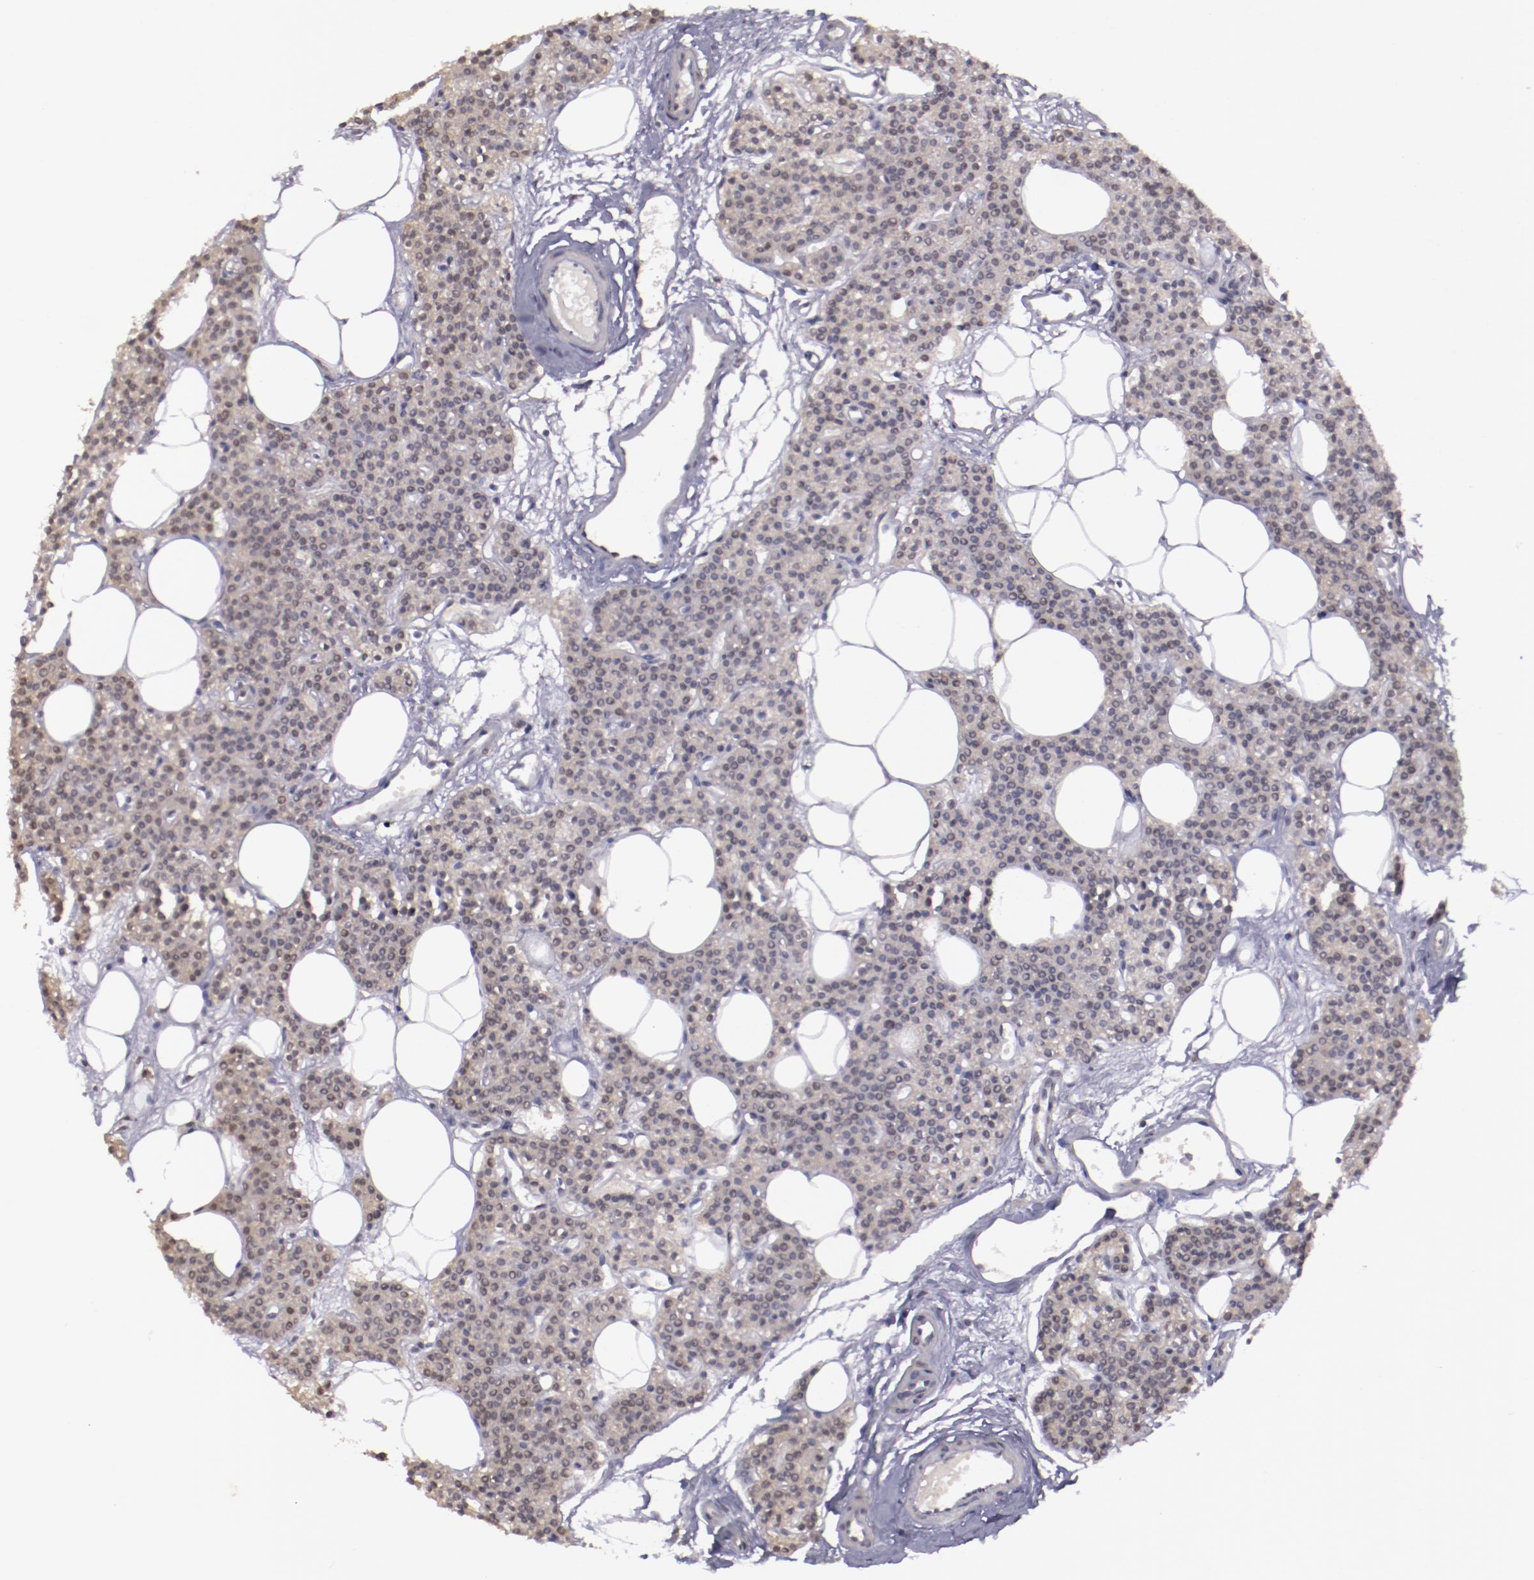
{"staining": {"intensity": "weak", "quantity": ">75%", "location": "cytoplasmic/membranous,nuclear"}, "tissue": "parathyroid gland", "cell_type": "Glandular cells", "image_type": "normal", "snomed": [{"axis": "morphology", "description": "Normal tissue, NOS"}, {"axis": "topography", "description": "Parathyroid gland"}], "caption": "Immunohistochemistry (IHC) of normal parathyroid gland demonstrates low levels of weak cytoplasmic/membranous,nuclear positivity in about >75% of glandular cells. Using DAB (brown) and hematoxylin (blue) stains, captured at high magnification using brightfield microscopy.", "gene": "NRXN3", "patient": {"sex": "male", "age": 24}}